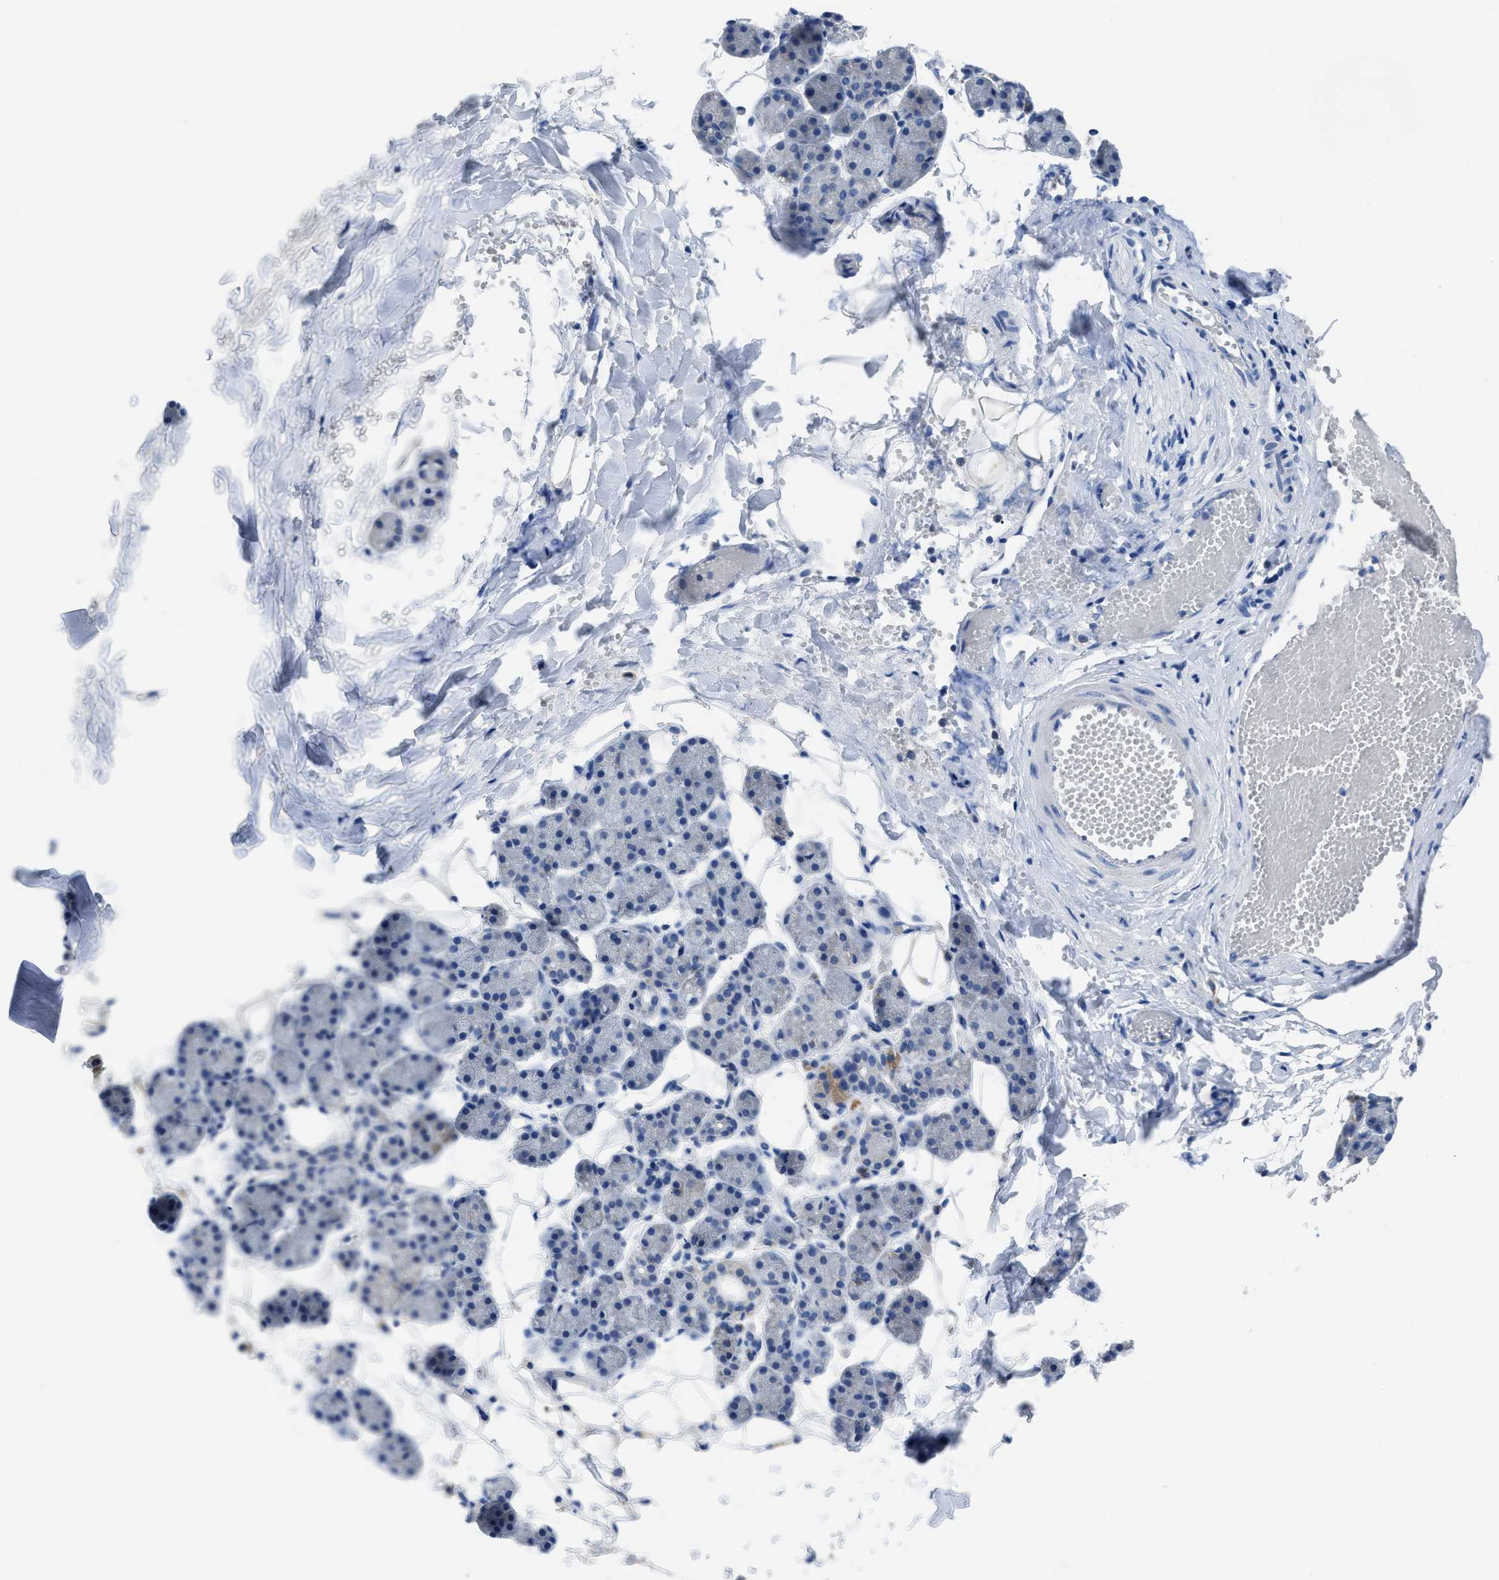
{"staining": {"intensity": "negative", "quantity": "none", "location": "none"}, "tissue": "salivary gland", "cell_type": "Glandular cells", "image_type": "normal", "snomed": [{"axis": "morphology", "description": "Normal tissue, NOS"}, {"axis": "topography", "description": "Salivary gland"}], "caption": "Immunohistochemistry of benign human salivary gland demonstrates no expression in glandular cells.", "gene": "ETFA", "patient": {"sex": "female", "age": 33}}